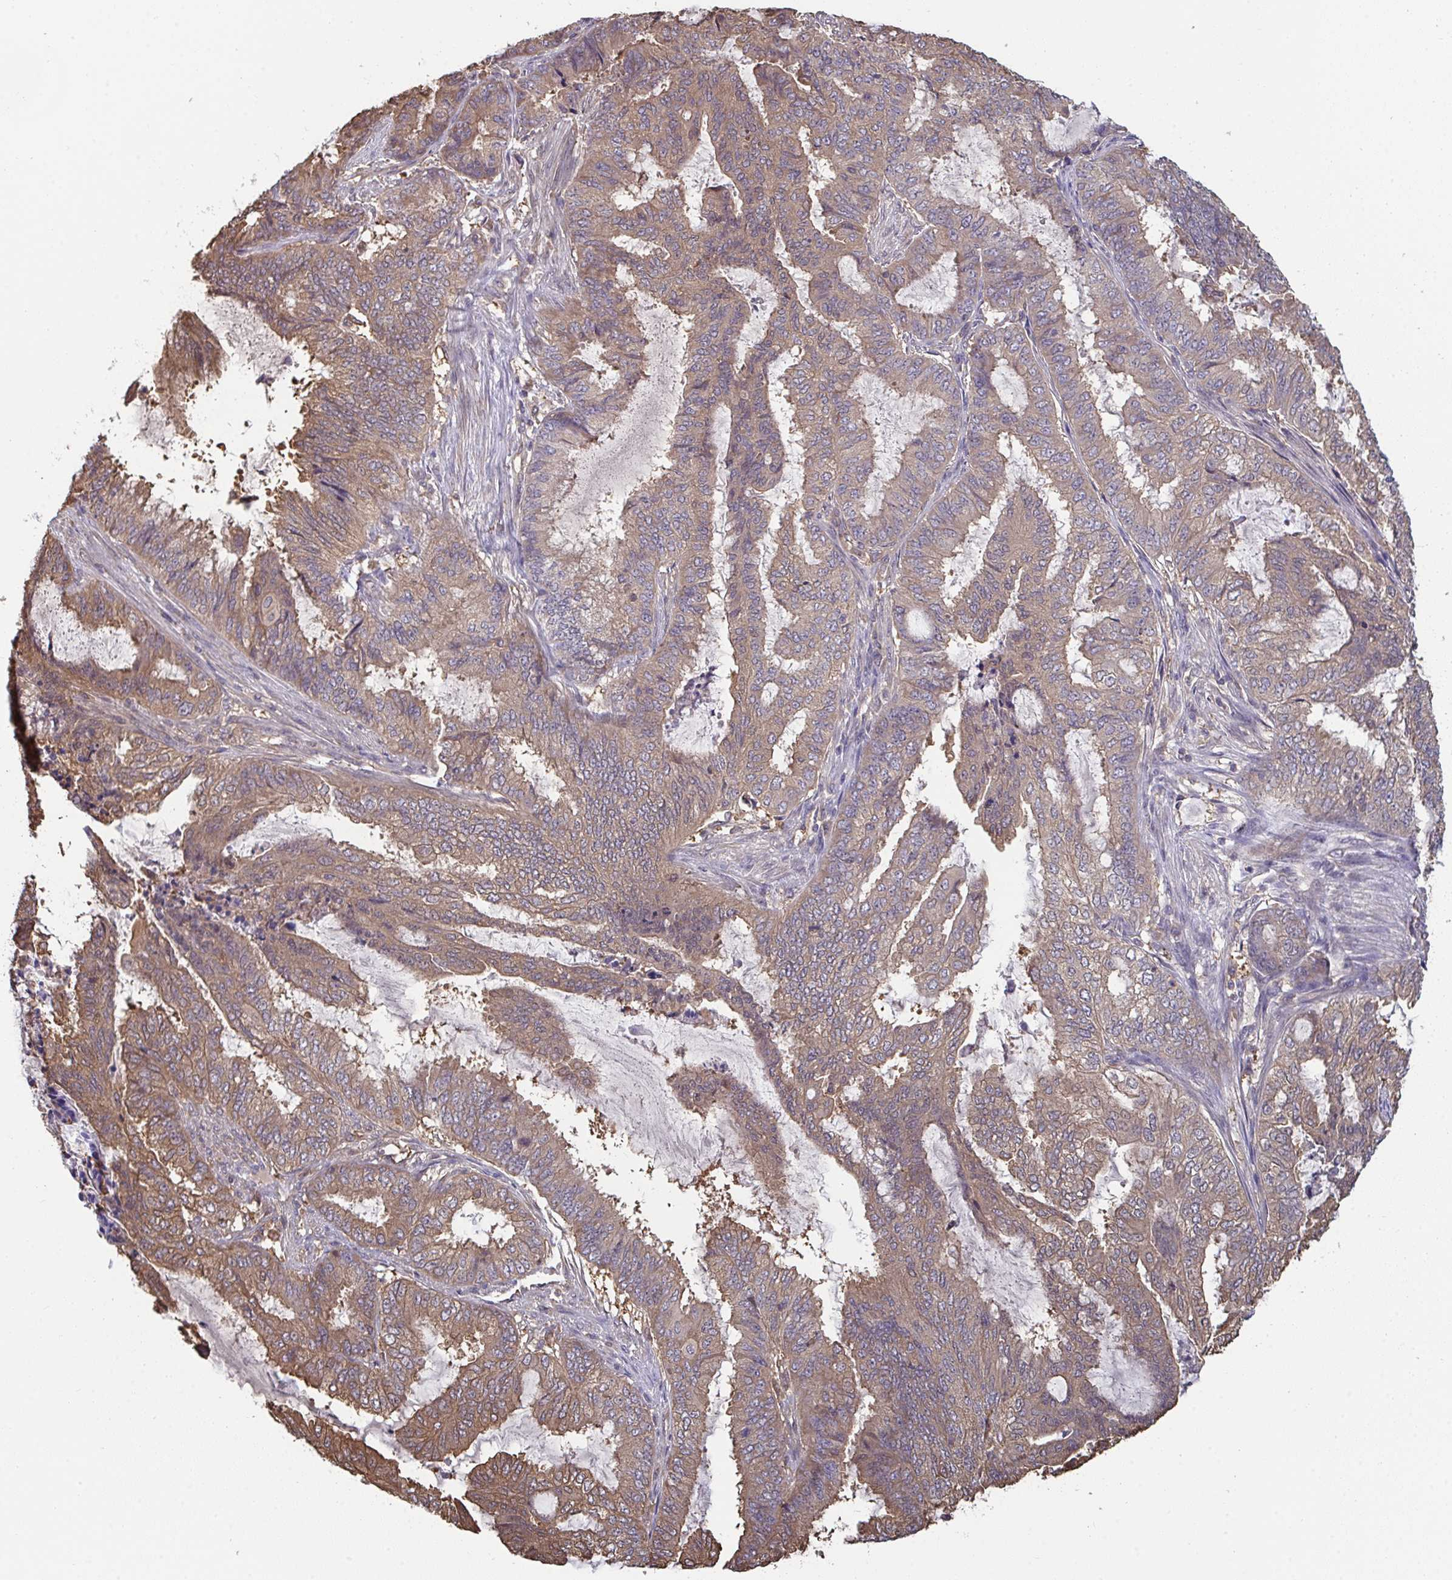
{"staining": {"intensity": "moderate", "quantity": ">75%", "location": "cytoplasmic/membranous"}, "tissue": "endometrial cancer", "cell_type": "Tumor cells", "image_type": "cancer", "snomed": [{"axis": "morphology", "description": "Adenocarcinoma, NOS"}, {"axis": "topography", "description": "Endometrium"}], "caption": "A brown stain shows moderate cytoplasmic/membranous expression of a protein in endometrial cancer tumor cells. Ihc stains the protein in brown and the nuclei are stained blue.", "gene": "TTC9C", "patient": {"sex": "female", "age": 51}}